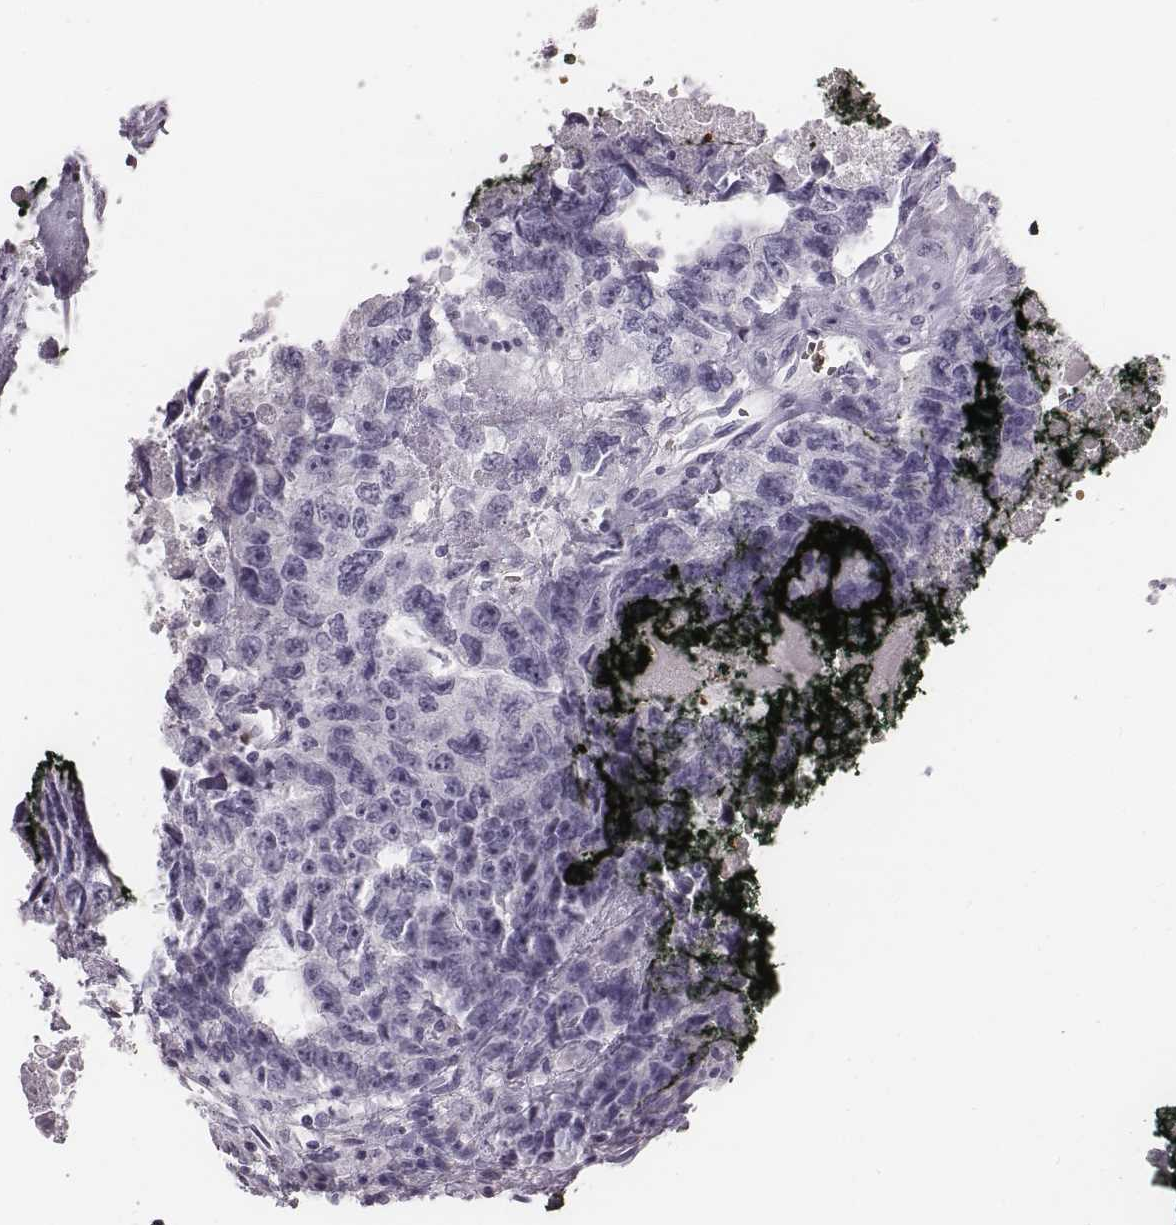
{"staining": {"intensity": "negative", "quantity": "none", "location": "none"}, "tissue": "testis cancer", "cell_type": "Tumor cells", "image_type": "cancer", "snomed": [{"axis": "morphology", "description": "Carcinoma, Embryonal, NOS"}, {"axis": "topography", "description": "Testis"}], "caption": "Immunohistochemical staining of testis cancer reveals no significant staining in tumor cells. (DAB (3,3'-diaminobenzidine) IHC with hematoxylin counter stain).", "gene": "HBZ", "patient": {"sex": "male", "age": 24}}